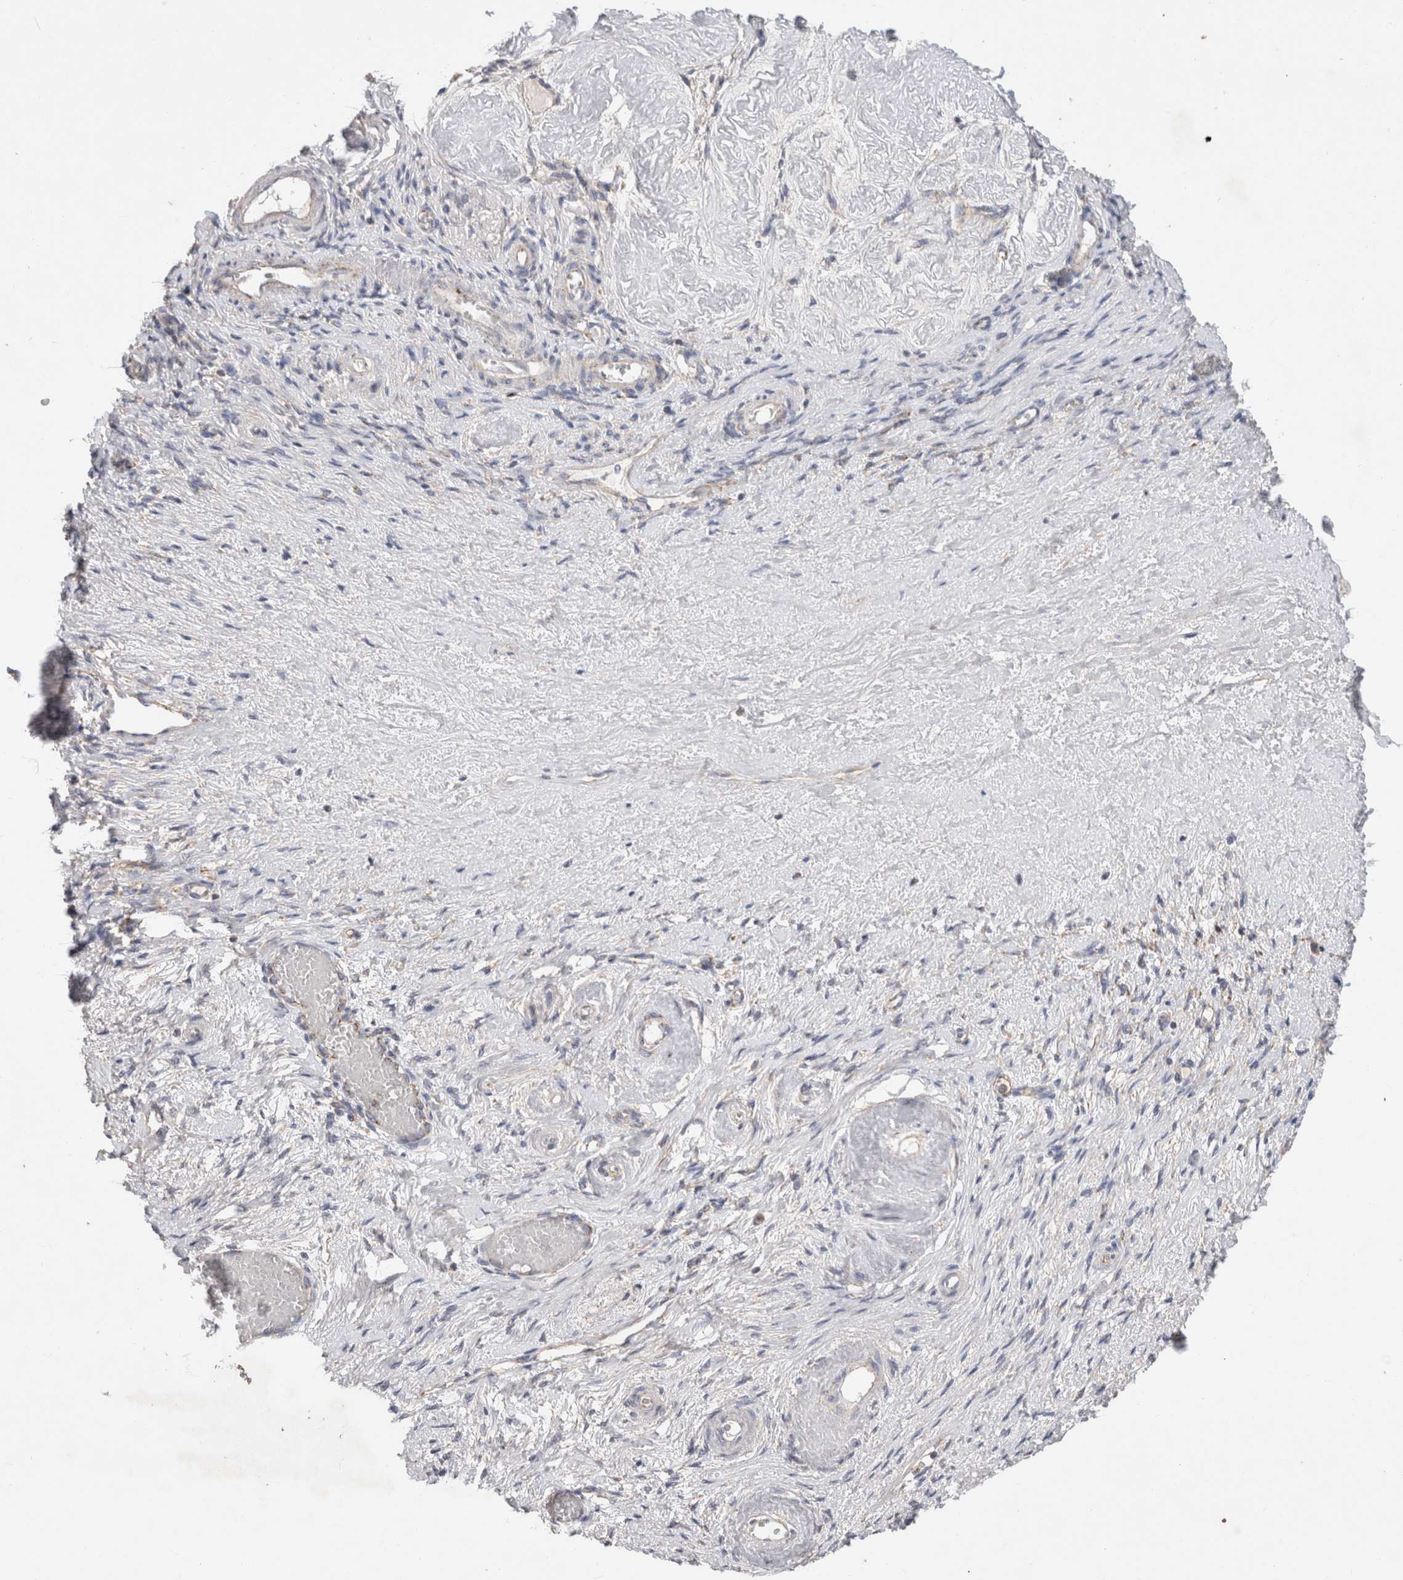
{"staining": {"intensity": "negative", "quantity": "none", "location": "none"}, "tissue": "adipose tissue", "cell_type": "Adipocytes", "image_type": "normal", "snomed": [{"axis": "morphology", "description": "Normal tissue, NOS"}, {"axis": "topography", "description": "Vascular tissue"}, {"axis": "topography", "description": "Fallopian tube"}, {"axis": "topography", "description": "Ovary"}], "caption": "IHC of normal adipose tissue displays no staining in adipocytes. (DAB immunohistochemistry (IHC) with hematoxylin counter stain).", "gene": "IARS2", "patient": {"sex": "female", "age": 67}}